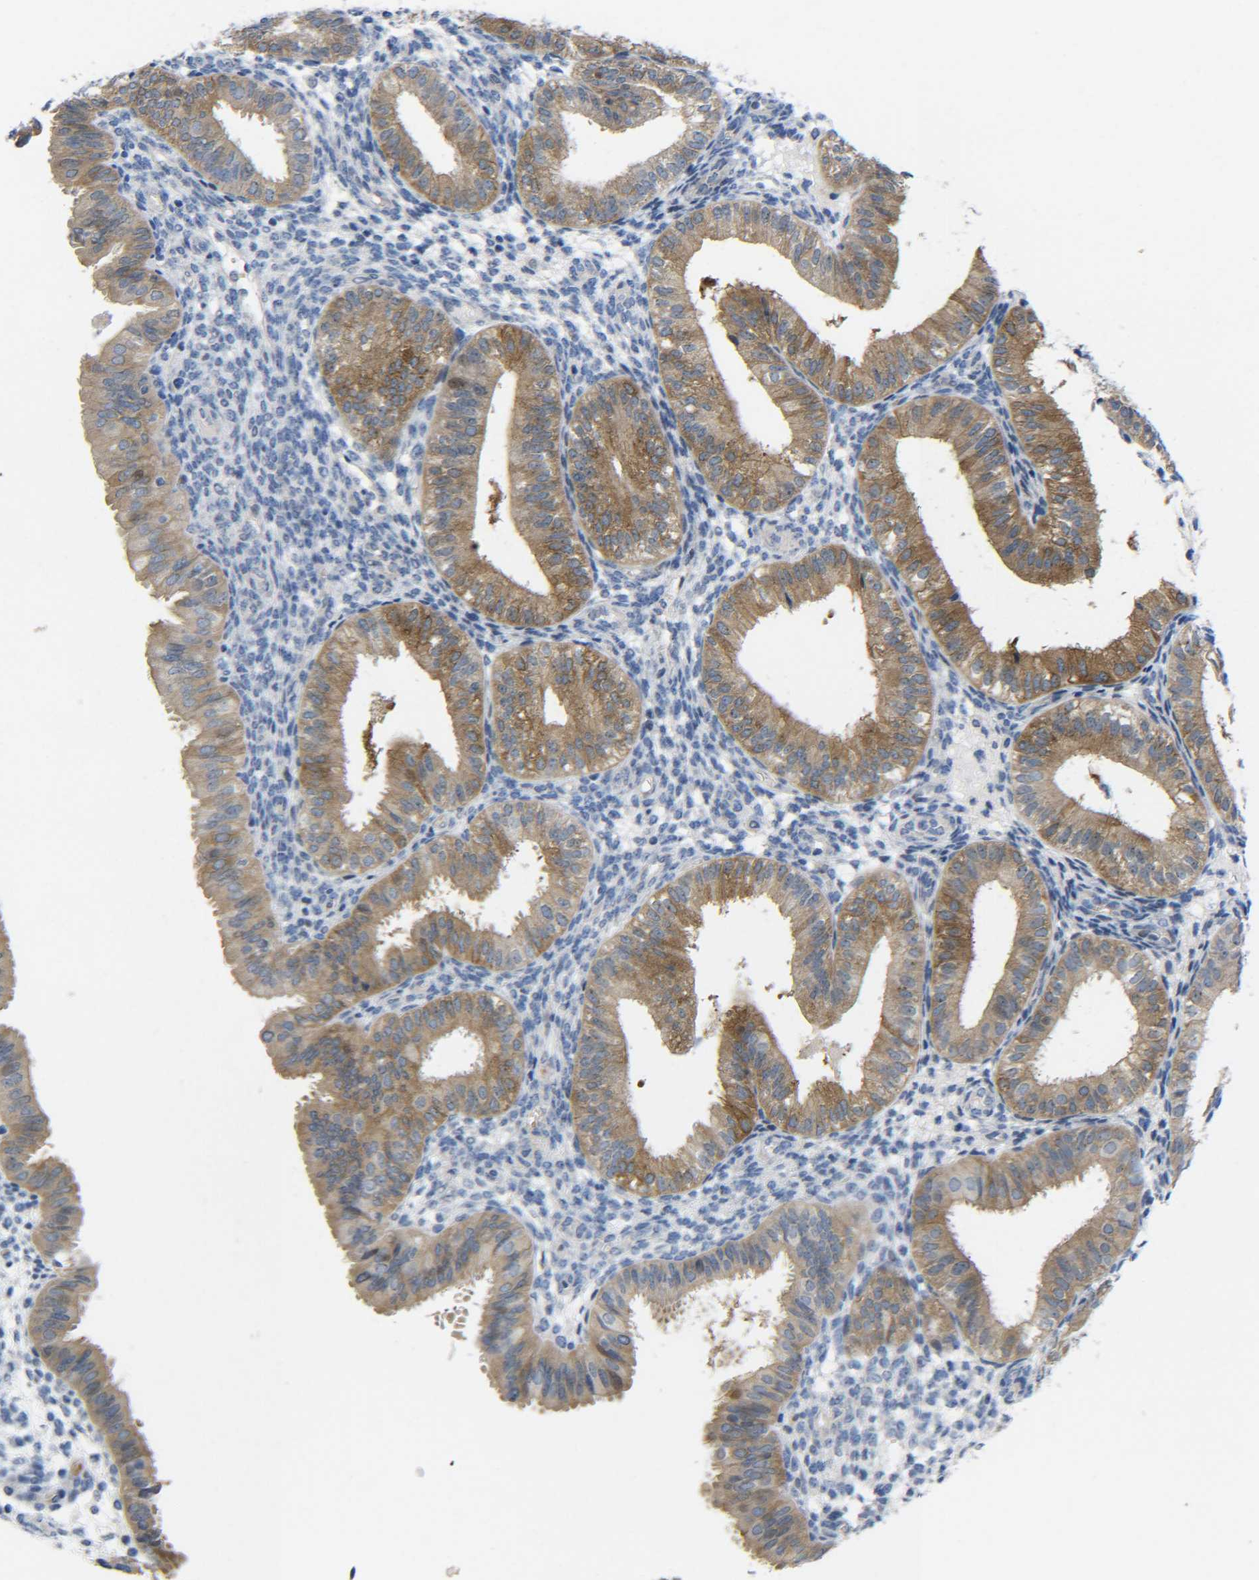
{"staining": {"intensity": "negative", "quantity": "none", "location": "none"}, "tissue": "endometrium", "cell_type": "Cells in endometrial stroma", "image_type": "normal", "snomed": [{"axis": "morphology", "description": "Normal tissue, NOS"}, {"axis": "topography", "description": "Endometrium"}], "caption": "This histopathology image is of unremarkable endometrium stained with immunohistochemistry to label a protein in brown with the nuclei are counter-stained blue. There is no staining in cells in endometrial stroma.", "gene": "CMTM1", "patient": {"sex": "female", "age": 39}}